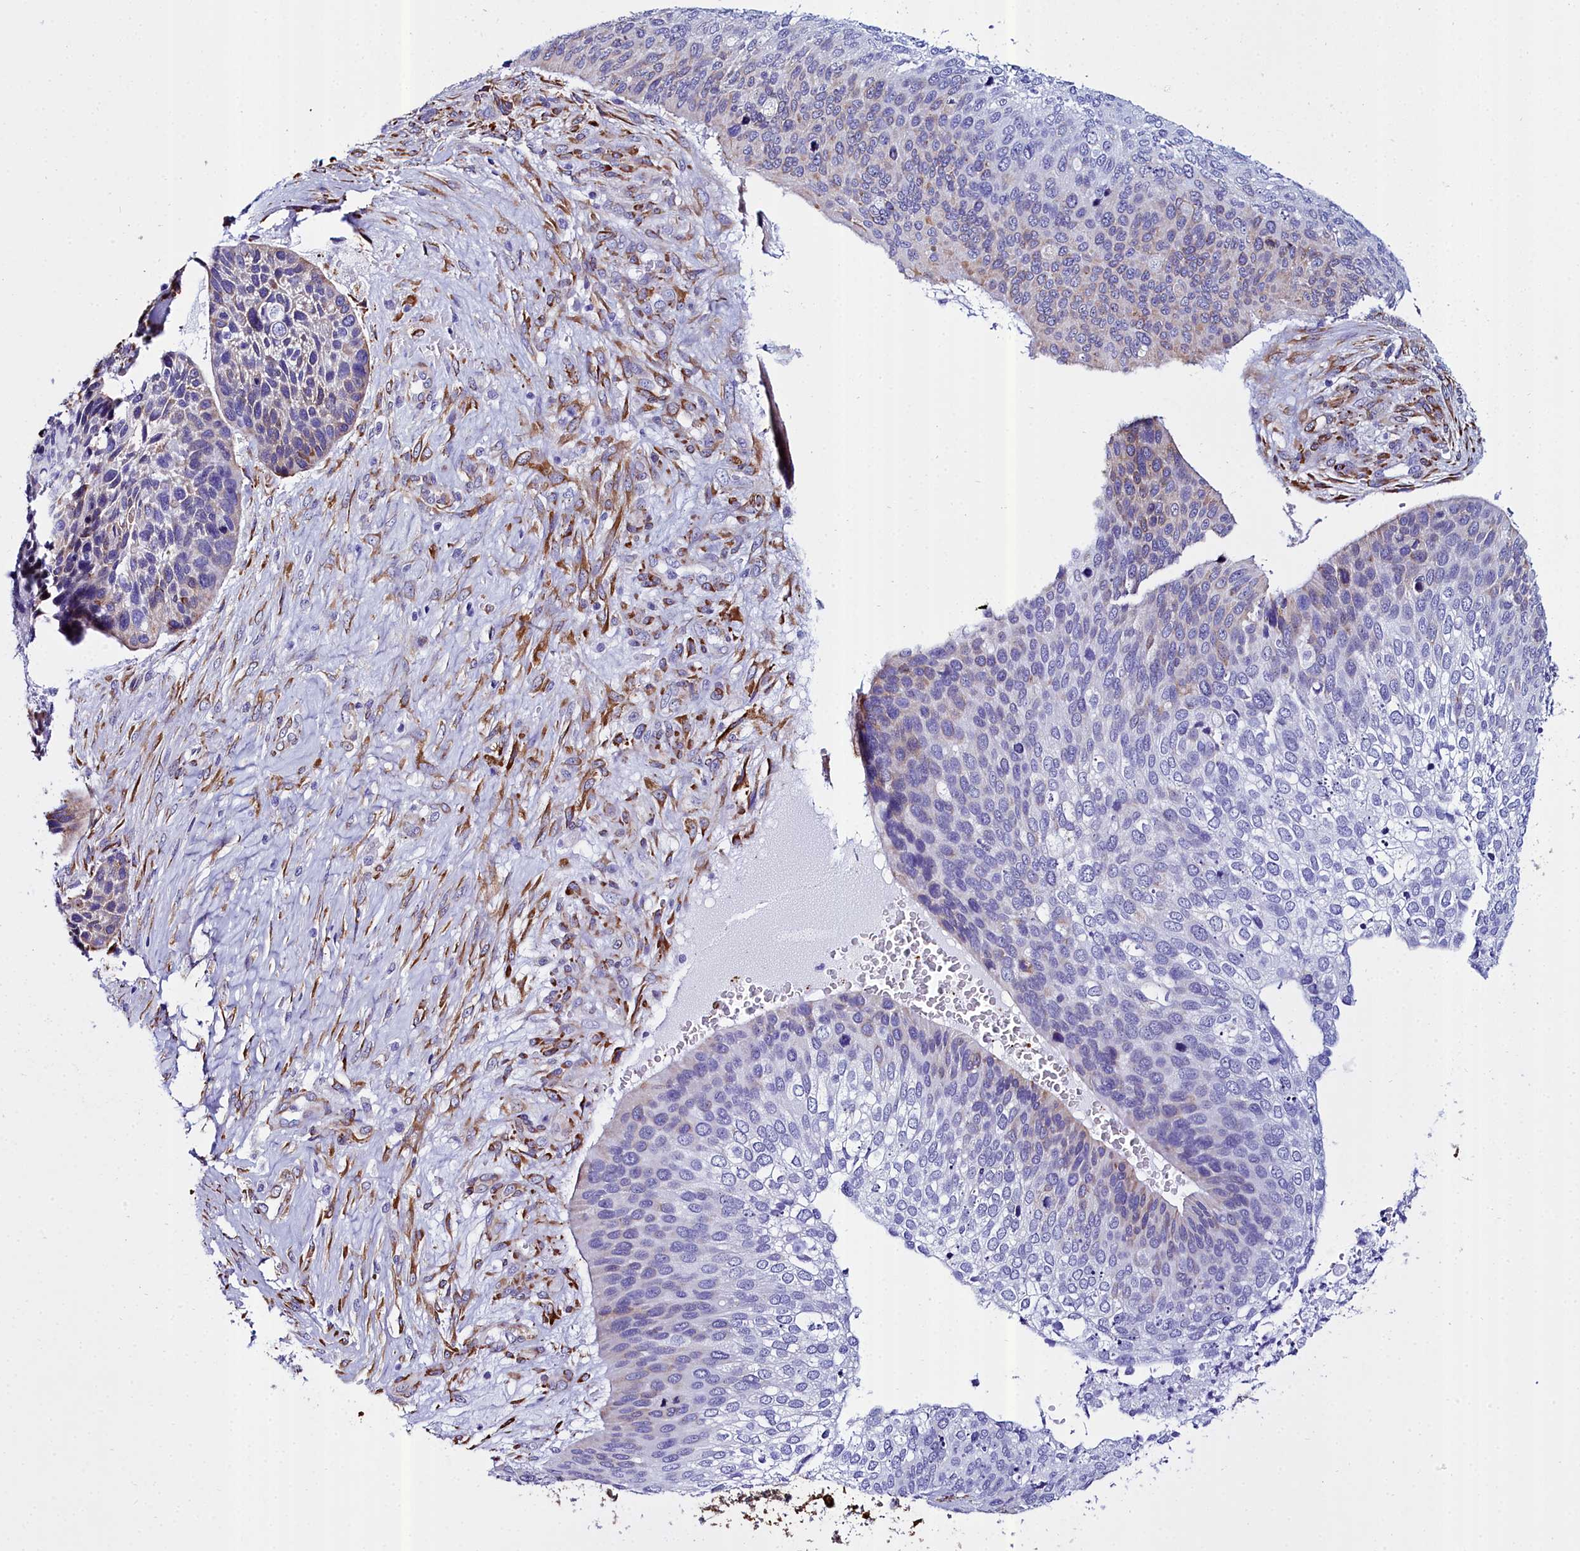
{"staining": {"intensity": "weak", "quantity": "<25%", "location": "cytoplasmic/membranous"}, "tissue": "skin cancer", "cell_type": "Tumor cells", "image_type": "cancer", "snomed": [{"axis": "morphology", "description": "Basal cell carcinoma"}, {"axis": "topography", "description": "Skin"}], "caption": "Immunohistochemistry of human skin cancer displays no staining in tumor cells.", "gene": "TXNDC5", "patient": {"sex": "female", "age": 74}}